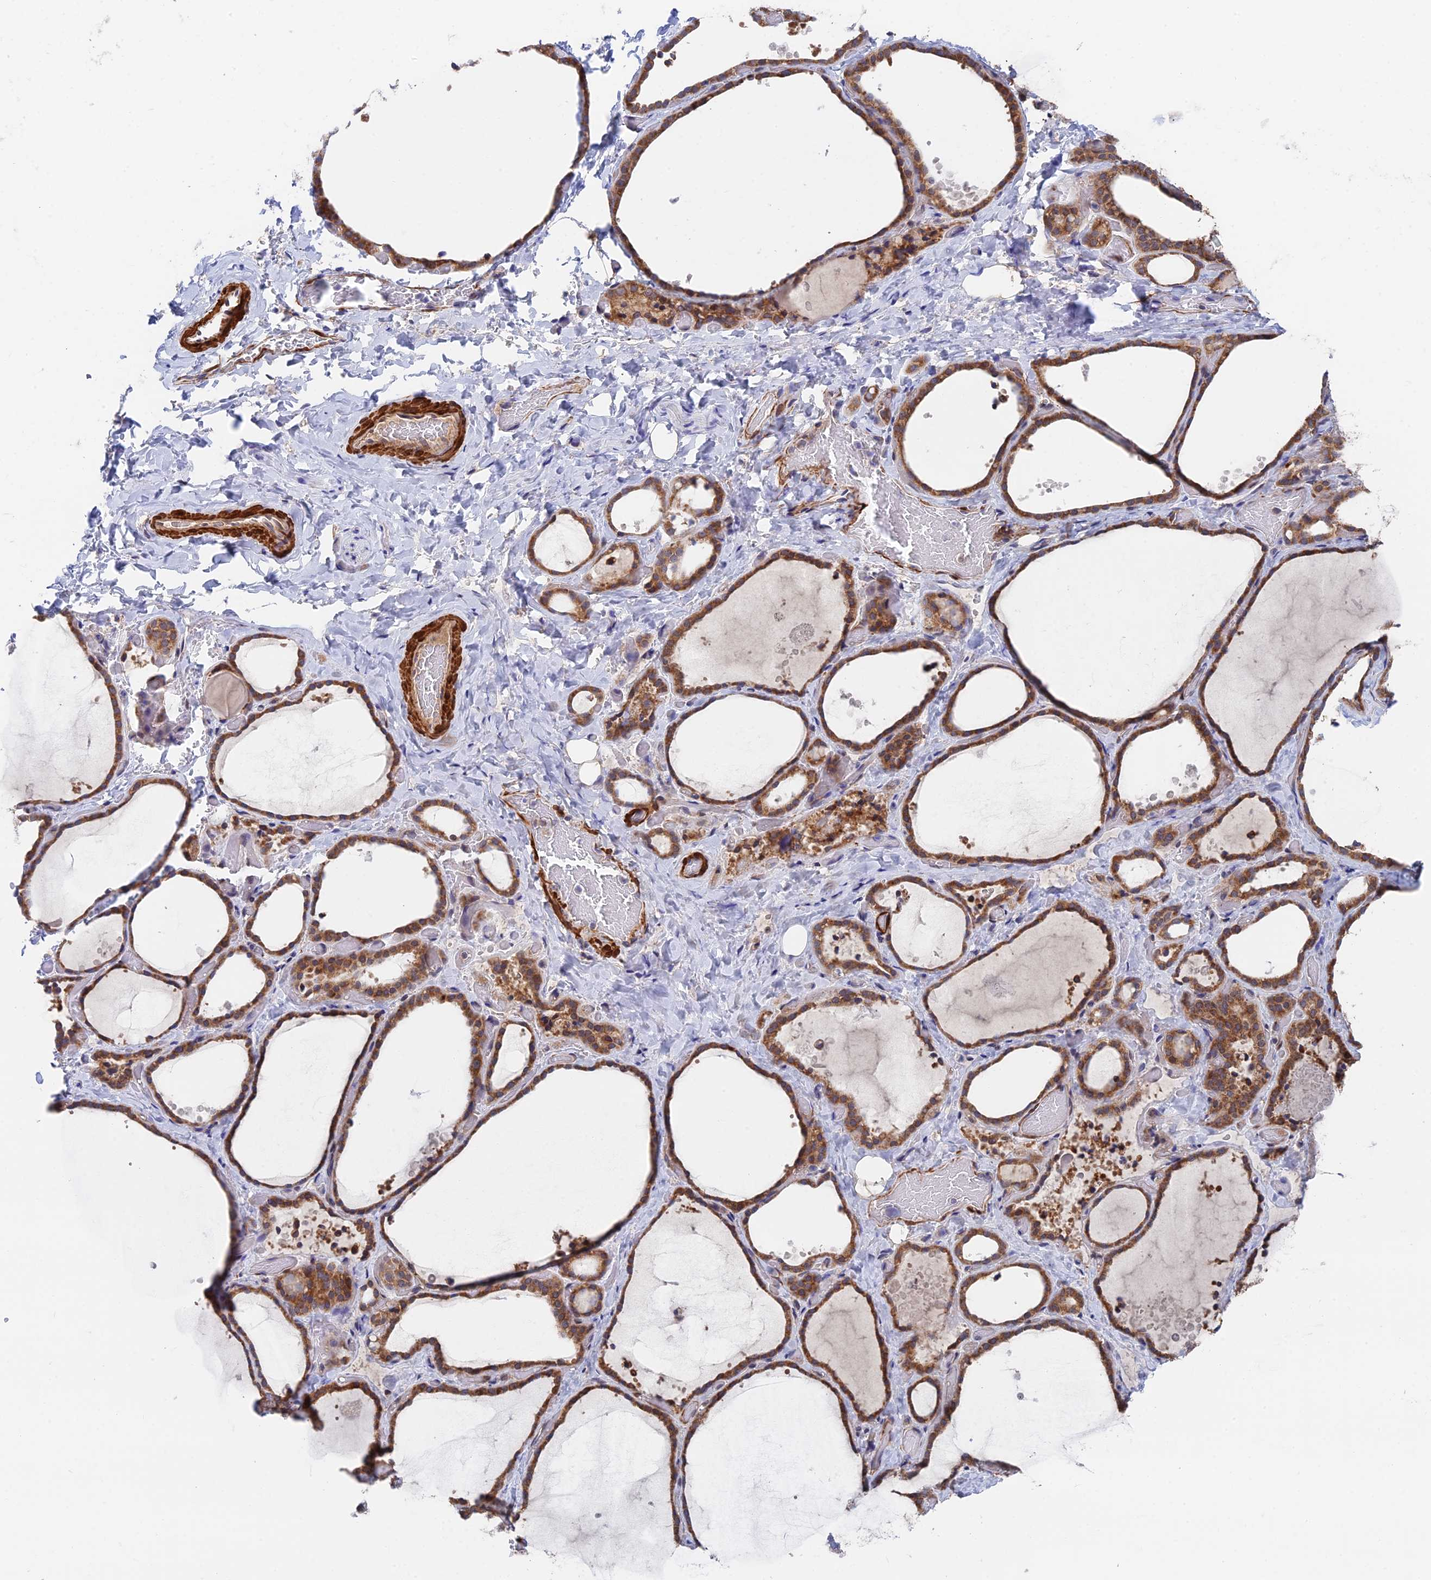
{"staining": {"intensity": "strong", "quantity": ">75%", "location": "cytoplasmic/membranous,nuclear"}, "tissue": "thyroid gland", "cell_type": "Glandular cells", "image_type": "normal", "snomed": [{"axis": "morphology", "description": "Normal tissue, NOS"}, {"axis": "topography", "description": "Thyroid gland"}], "caption": "Immunohistochemistry (IHC) (DAB) staining of normal human thyroid gland exhibits strong cytoplasmic/membranous,nuclear protein expression in approximately >75% of glandular cells. (DAB (3,3'-diaminobenzidine) = brown stain, brightfield microscopy at high magnification).", "gene": "ZNF320", "patient": {"sex": "female", "age": 44}}